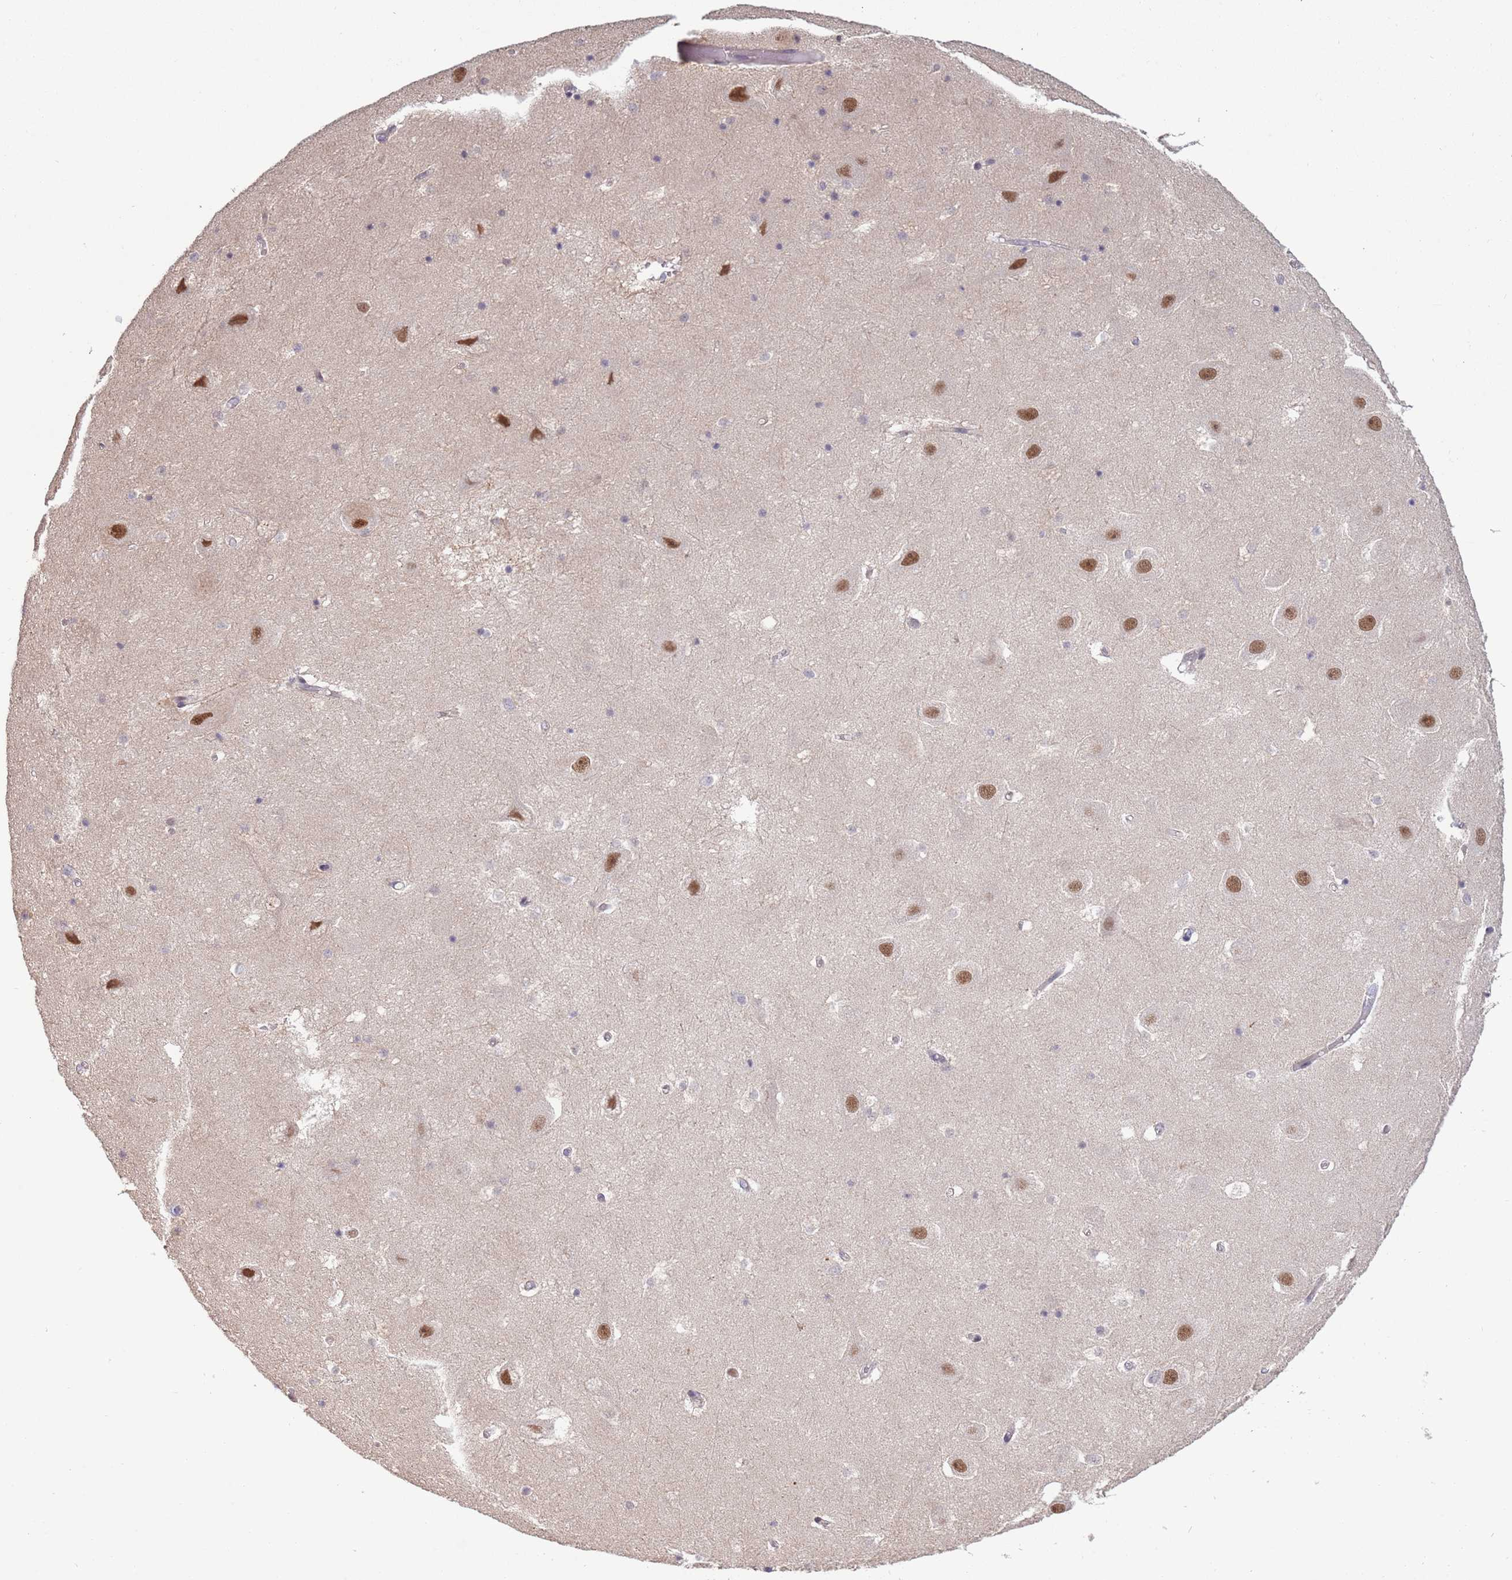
{"staining": {"intensity": "negative", "quantity": "none", "location": "none"}, "tissue": "hippocampus", "cell_type": "Glial cells", "image_type": "normal", "snomed": [{"axis": "morphology", "description": "Normal tissue, NOS"}, {"axis": "topography", "description": "Hippocampus"}], "caption": "This is an immunohistochemistry photomicrograph of normal human hippocampus. There is no positivity in glial cells.", "gene": "ZBTB7A", "patient": {"sex": "female", "age": 52}}